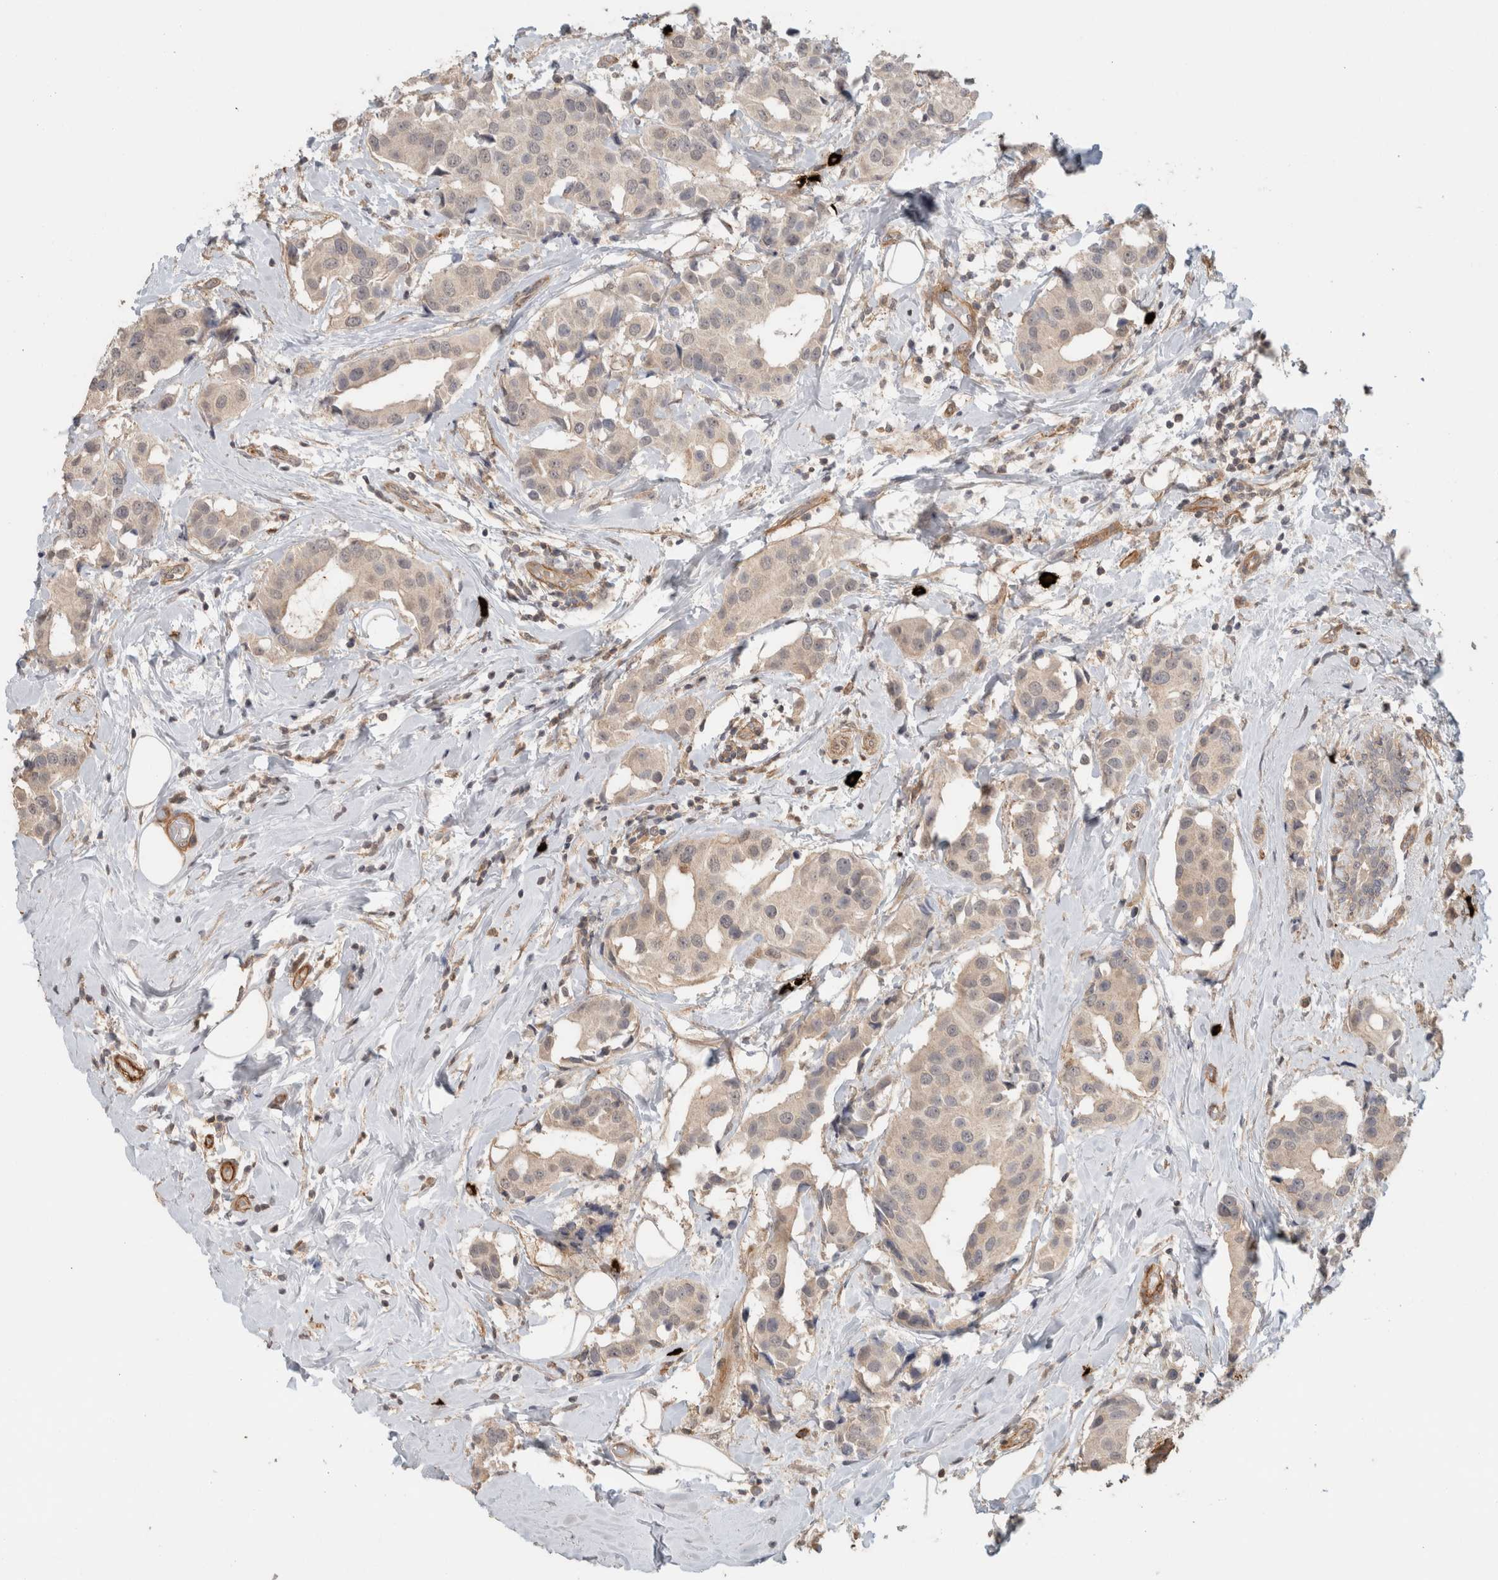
{"staining": {"intensity": "negative", "quantity": "none", "location": "none"}, "tissue": "breast cancer", "cell_type": "Tumor cells", "image_type": "cancer", "snomed": [{"axis": "morphology", "description": "Normal tissue, NOS"}, {"axis": "morphology", "description": "Duct carcinoma"}, {"axis": "topography", "description": "Breast"}], "caption": "Invasive ductal carcinoma (breast) stained for a protein using immunohistochemistry shows no expression tumor cells.", "gene": "HSPG2", "patient": {"sex": "female", "age": 39}}